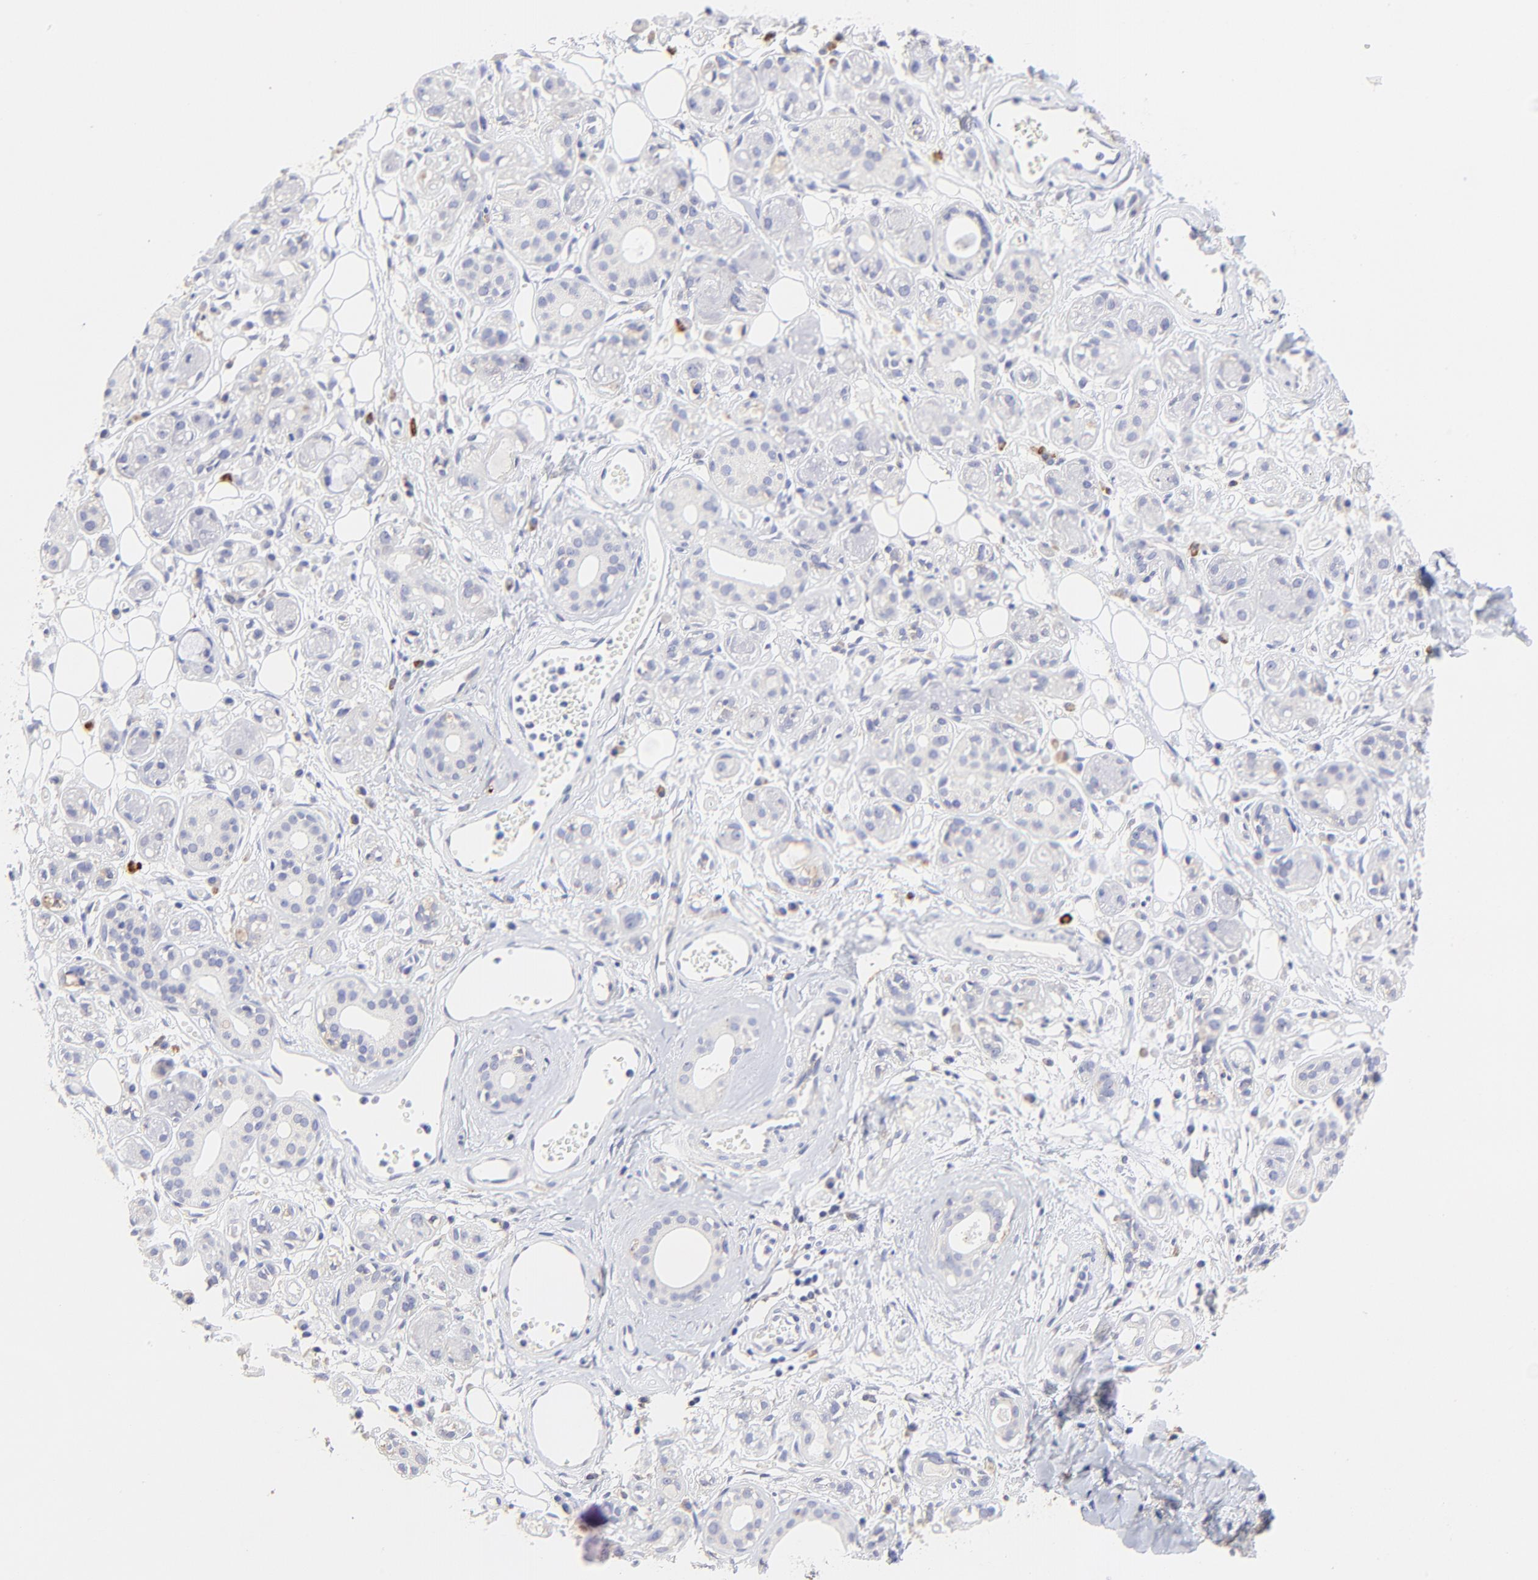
{"staining": {"intensity": "negative", "quantity": "none", "location": "none"}, "tissue": "salivary gland", "cell_type": "Glandular cells", "image_type": "normal", "snomed": [{"axis": "morphology", "description": "Normal tissue, NOS"}, {"axis": "topography", "description": "Salivary gland"}], "caption": "Human salivary gland stained for a protein using immunohistochemistry reveals no expression in glandular cells.", "gene": "LHFPL1", "patient": {"sex": "male", "age": 54}}